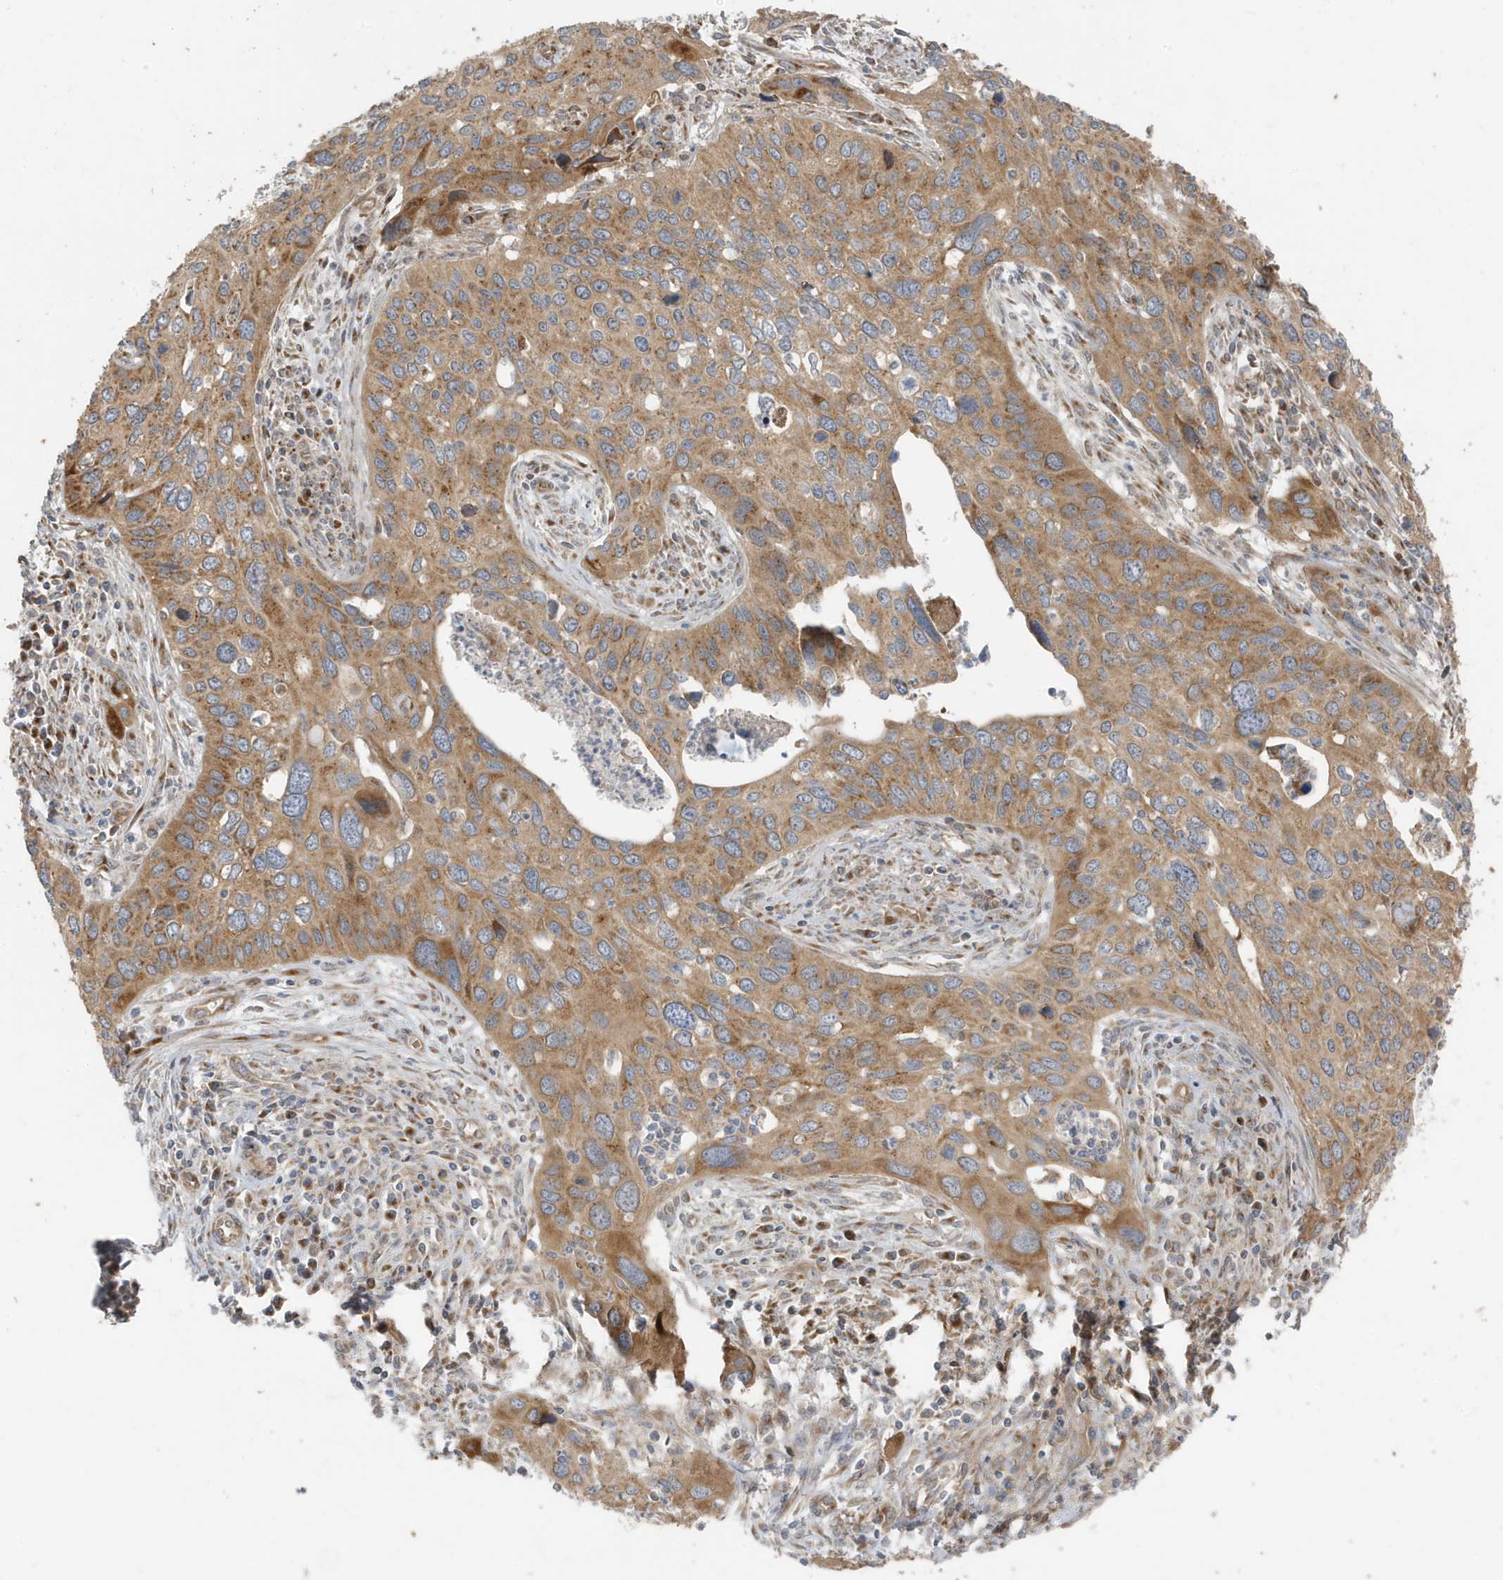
{"staining": {"intensity": "moderate", "quantity": ">75%", "location": "cytoplasmic/membranous"}, "tissue": "cervical cancer", "cell_type": "Tumor cells", "image_type": "cancer", "snomed": [{"axis": "morphology", "description": "Squamous cell carcinoma, NOS"}, {"axis": "topography", "description": "Cervix"}], "caption": "Immunohistochemistry (IHC) histopathology image of cervical cancer (squamous cell carcinoma) stained for a protein (brown), which exhibits medium levels of moderate cytoplasmic/membranous staining in approximately >75% of tumor cells.", "gene": "GOLGA4", "patient": {"sex": "female", "age": 55}}